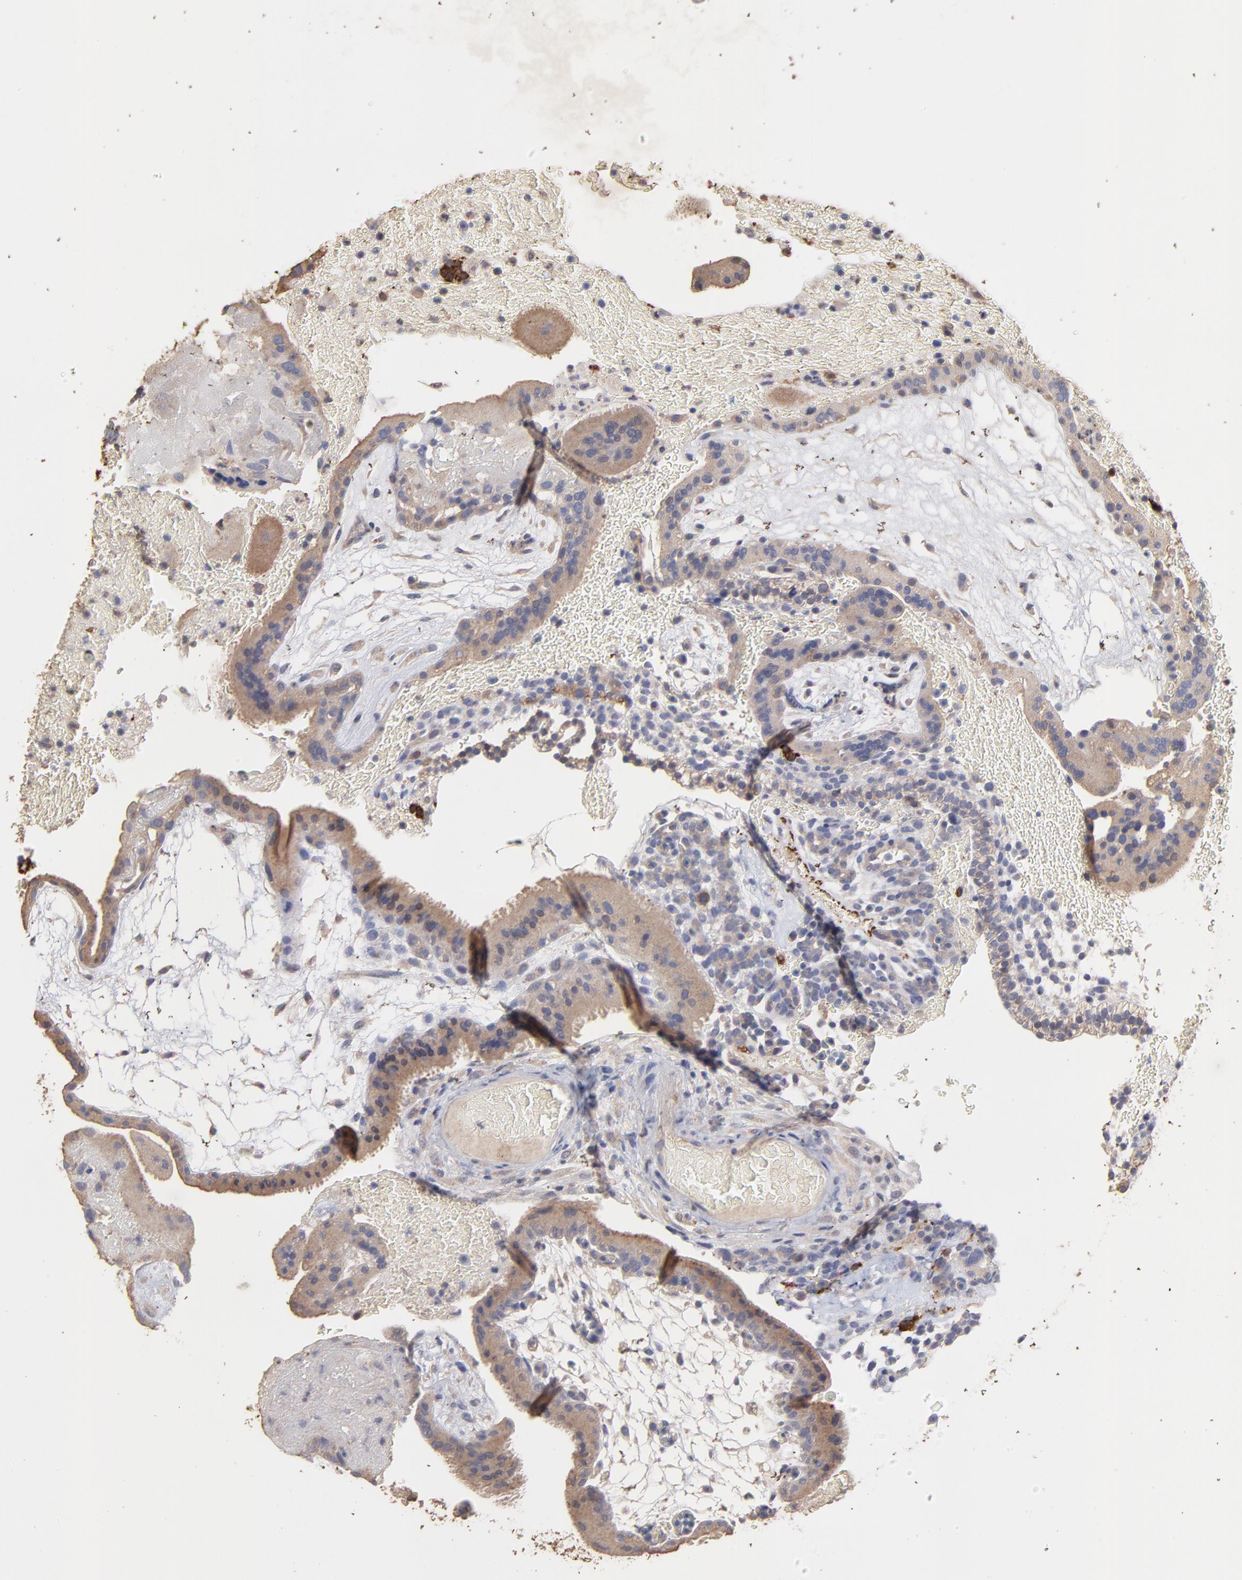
{"staining": {"intensity": "moderate", "quantity": ">75%", "location": "cytoplasmic/membranous"}, "tissue": "placenta", "cell_type": "Trophoblastic cells", "image_type": "normal", "snomed": [{"axis": "morphology", "description": "Normal tissue, NOS"}, {"axis": "topography", "description": "Placenta"}], "caption": "Moderate cytoplasmic/membranous staining for a protein is present in approximately >75% of trophoblastic cells of normal placenta using immunohistochemistry.", "gene": "TANGO2", "patient": {"sex": "female", "age": 19}}